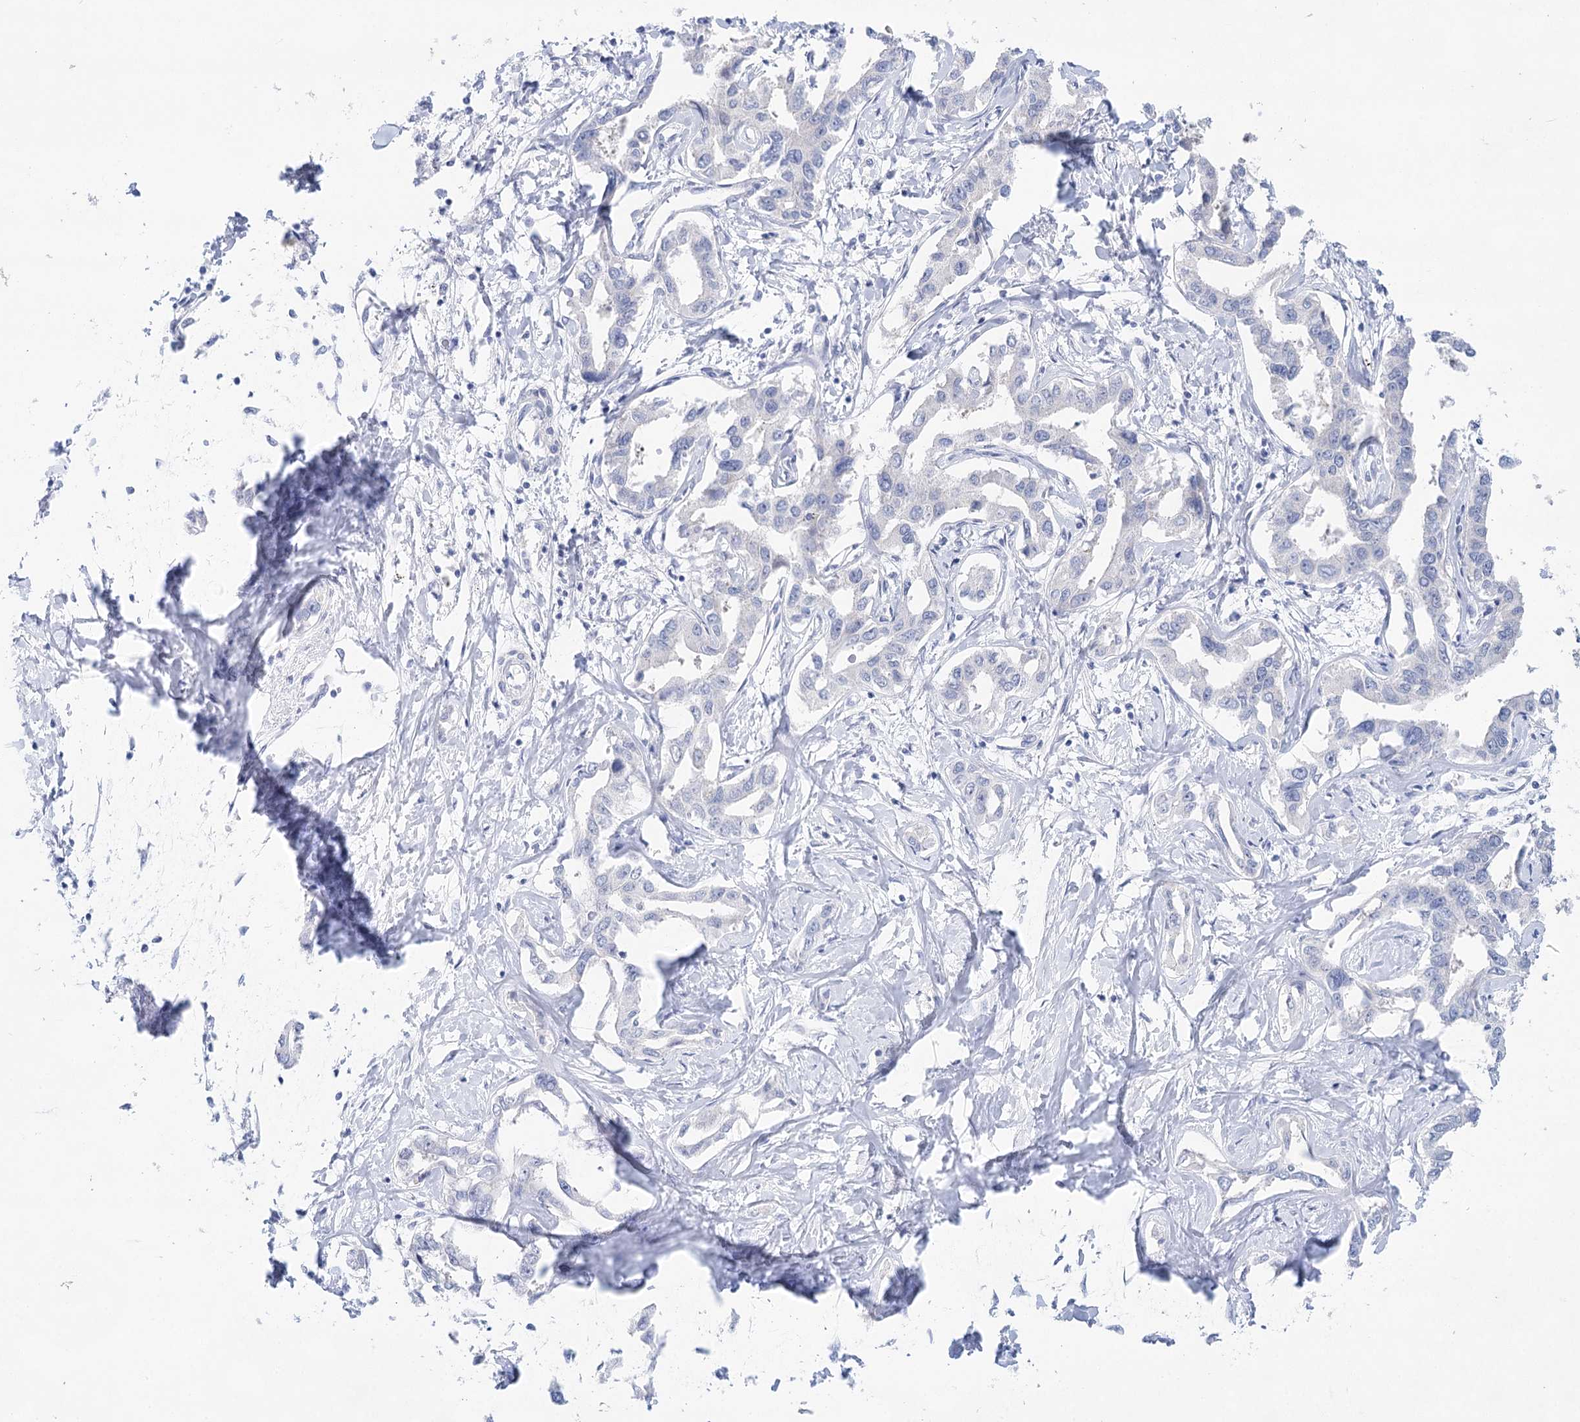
{"staining": {"intensity": "negative", "quantity": "none", "location": "none"}, "tissue": "liver cancer", "cell_type": "Tumor cells", "image_type": "cancer", "snomed": [{"axis": "morphology", "description": "Cholangiocarcinoma"}, {"axis": "topography", "description": "Liver"}], "caption": "This is a image of immunohistochemistry (IHC) staining of liver cholangiocarcinoma, which shows no positivity in tumor cells.", "gene": "LALBA", "patient": {"sex": "male", "age": 59}}